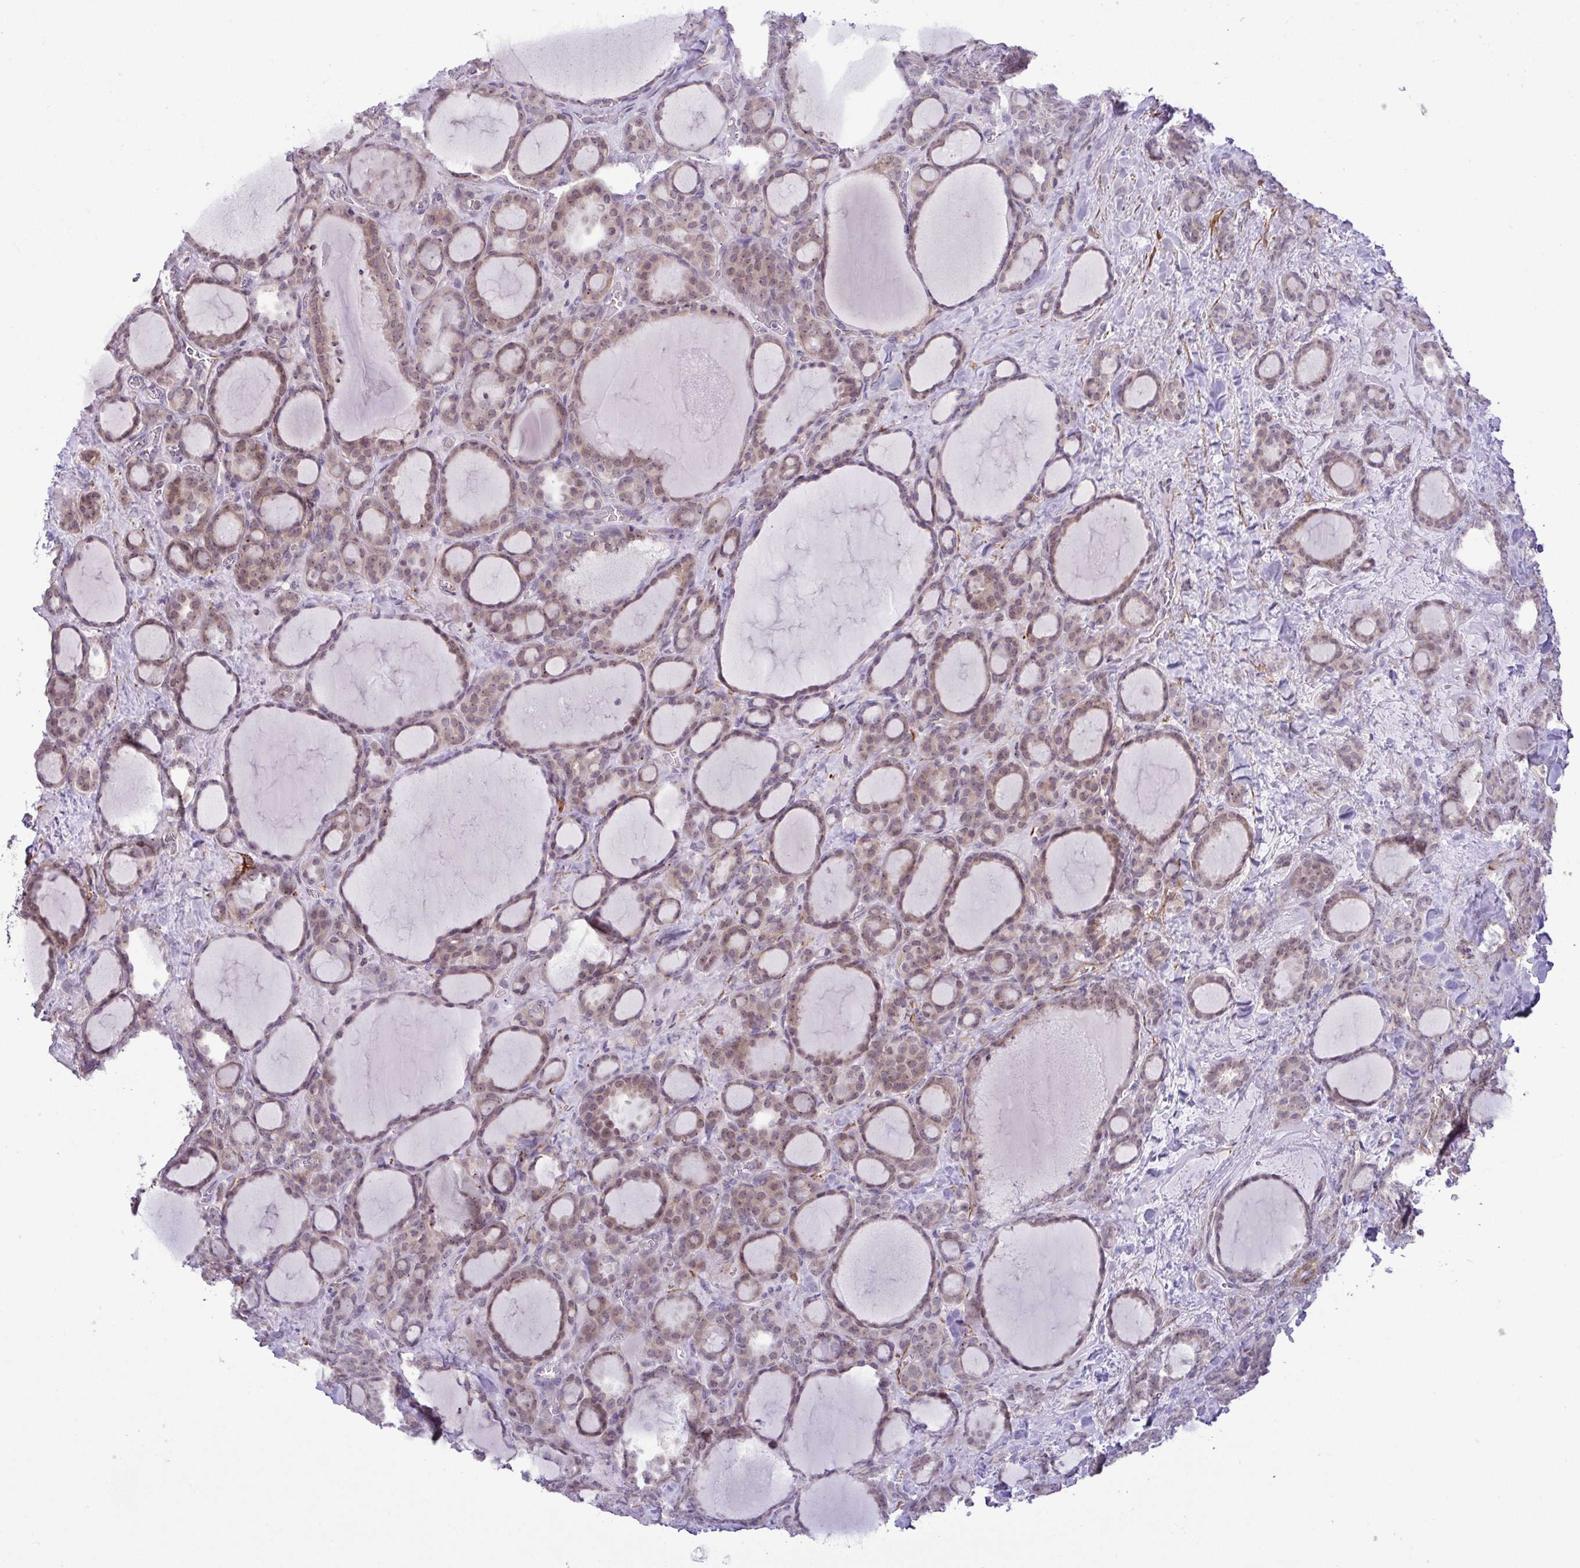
{"staining": {"intensity": "weak", "quantity": ">75%", "location": "cytoplasmic/membranous,nuclear"}, "tissue": "thyroid cancer", "cell_type": "Tumor cells", "image_type": "cancer", "snomed": [{"axis": "morphology", "description": "Normal tissue, NOS"}, {"axis": "morphology", "description": "Follicular adenoma carcinoma, NOS"}, {"axis": "topography", "description": "Thyroid gland"}], "caption": "Protein analysis of thyroid cancer (follicular adenoma carcinoma) tissue displays weak cytoplasmic/membranous and nuclear positivity in approximately >75% of tumor cells.", "gene": "RSL24D1", "patient": {"sex": "female", "age": 31}}